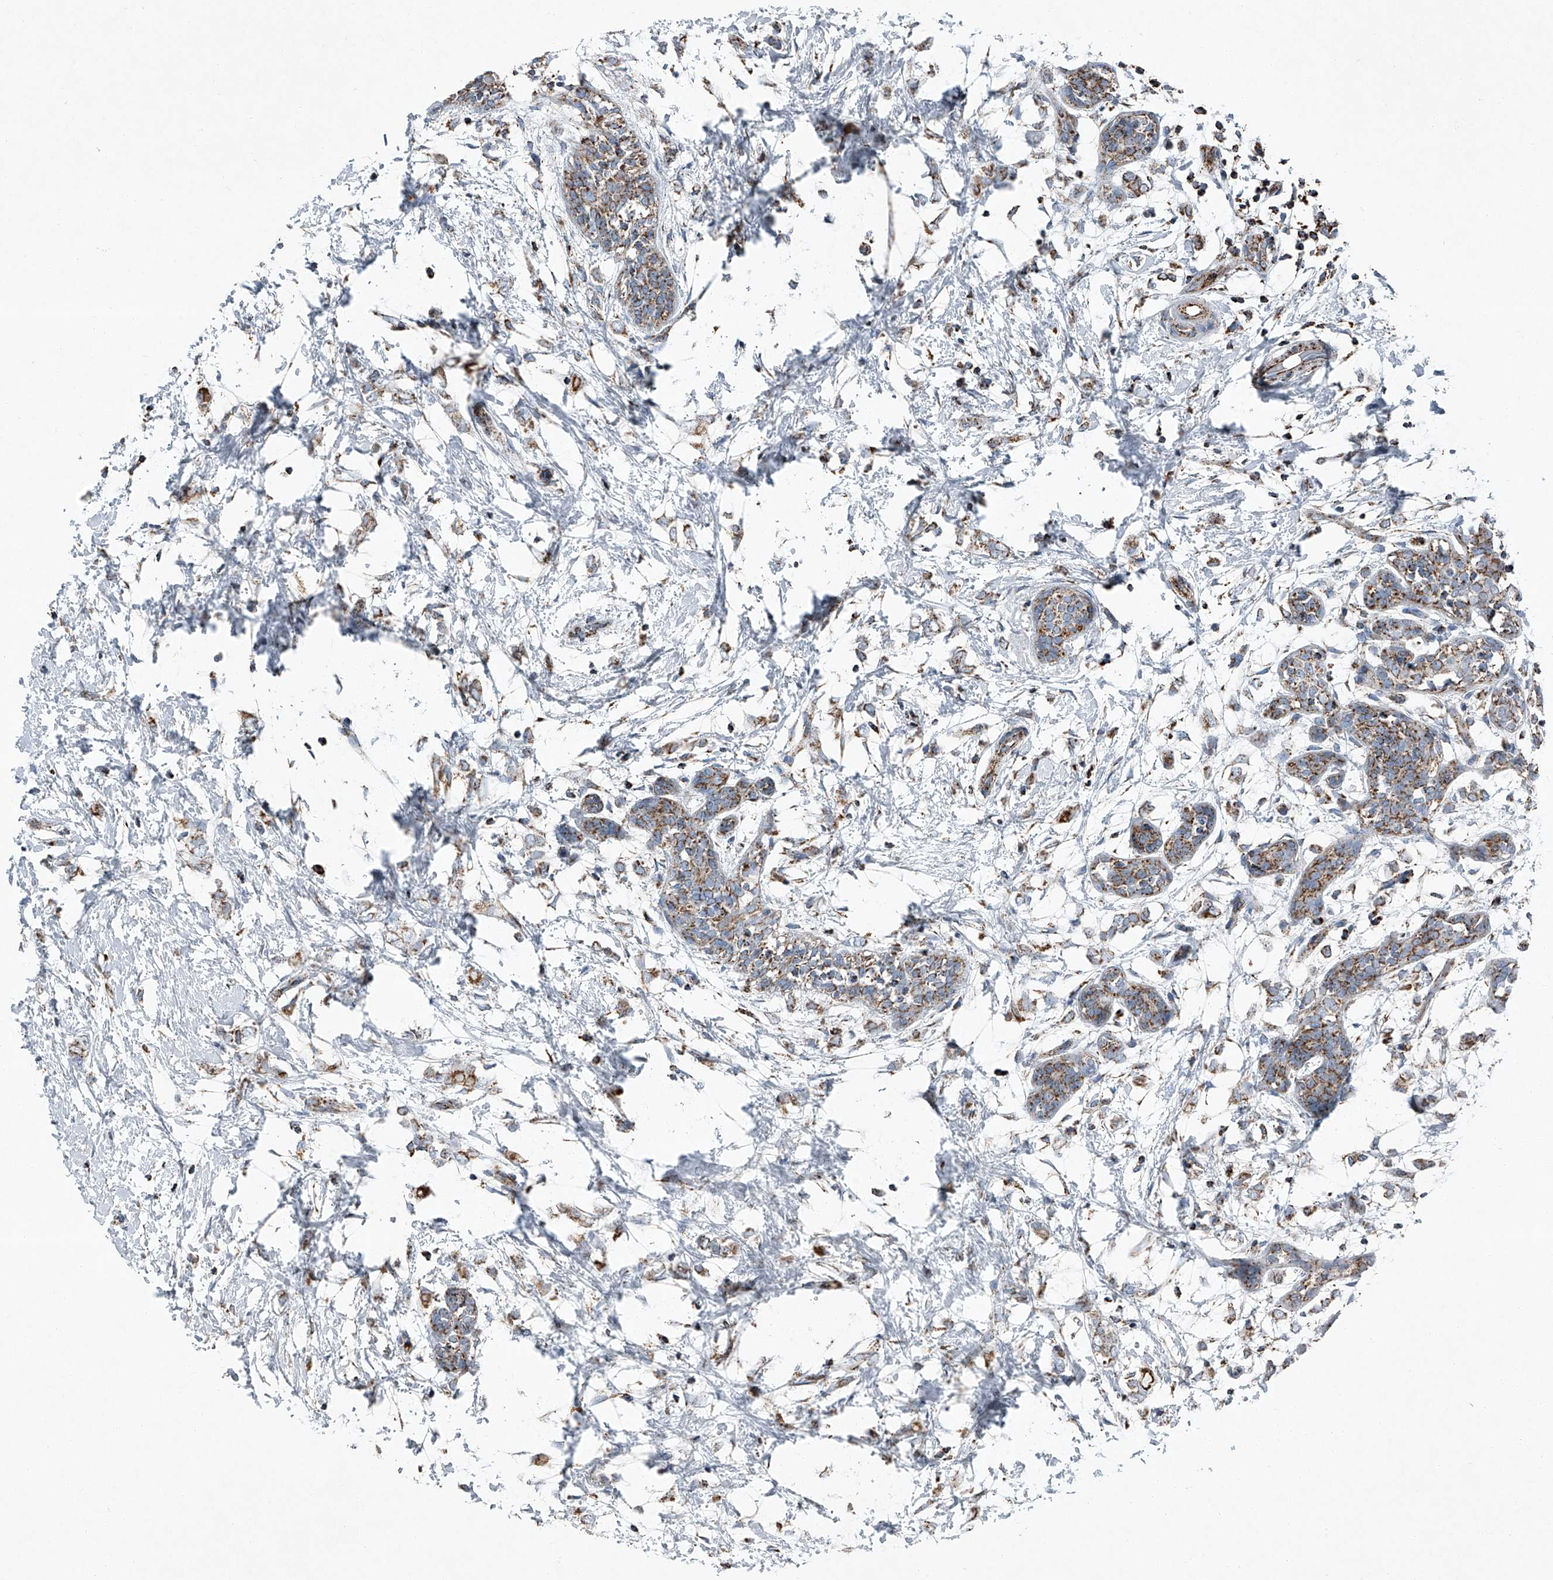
{"staining": {"intensity": "moderate", "quantity": ">75%", "location": "cytoplasmic/membranous"}, "tissue": "breast cancer", "cell_type": "Tumor cells", "image_type": "cancer", "snomed": [{"axis": "morphology", "description": "Normal tissue, NOS"}, {"axis": "morphology", "description": "Lobular carcinoma"}, {"axis": "topography", "description": "Breast"}], "caption": "Brown immunohistochemical staining in human breast cancer demonstrates moderate cytoplasmic/membranous staining in about >75% of tumor cells. (Stains: DAB in brown, nuclei in blue, Microscopy: brightfield microscopy at high magnification).", "gene": "CHRNA7", "patient": {"sex": "female", "age": 47}}